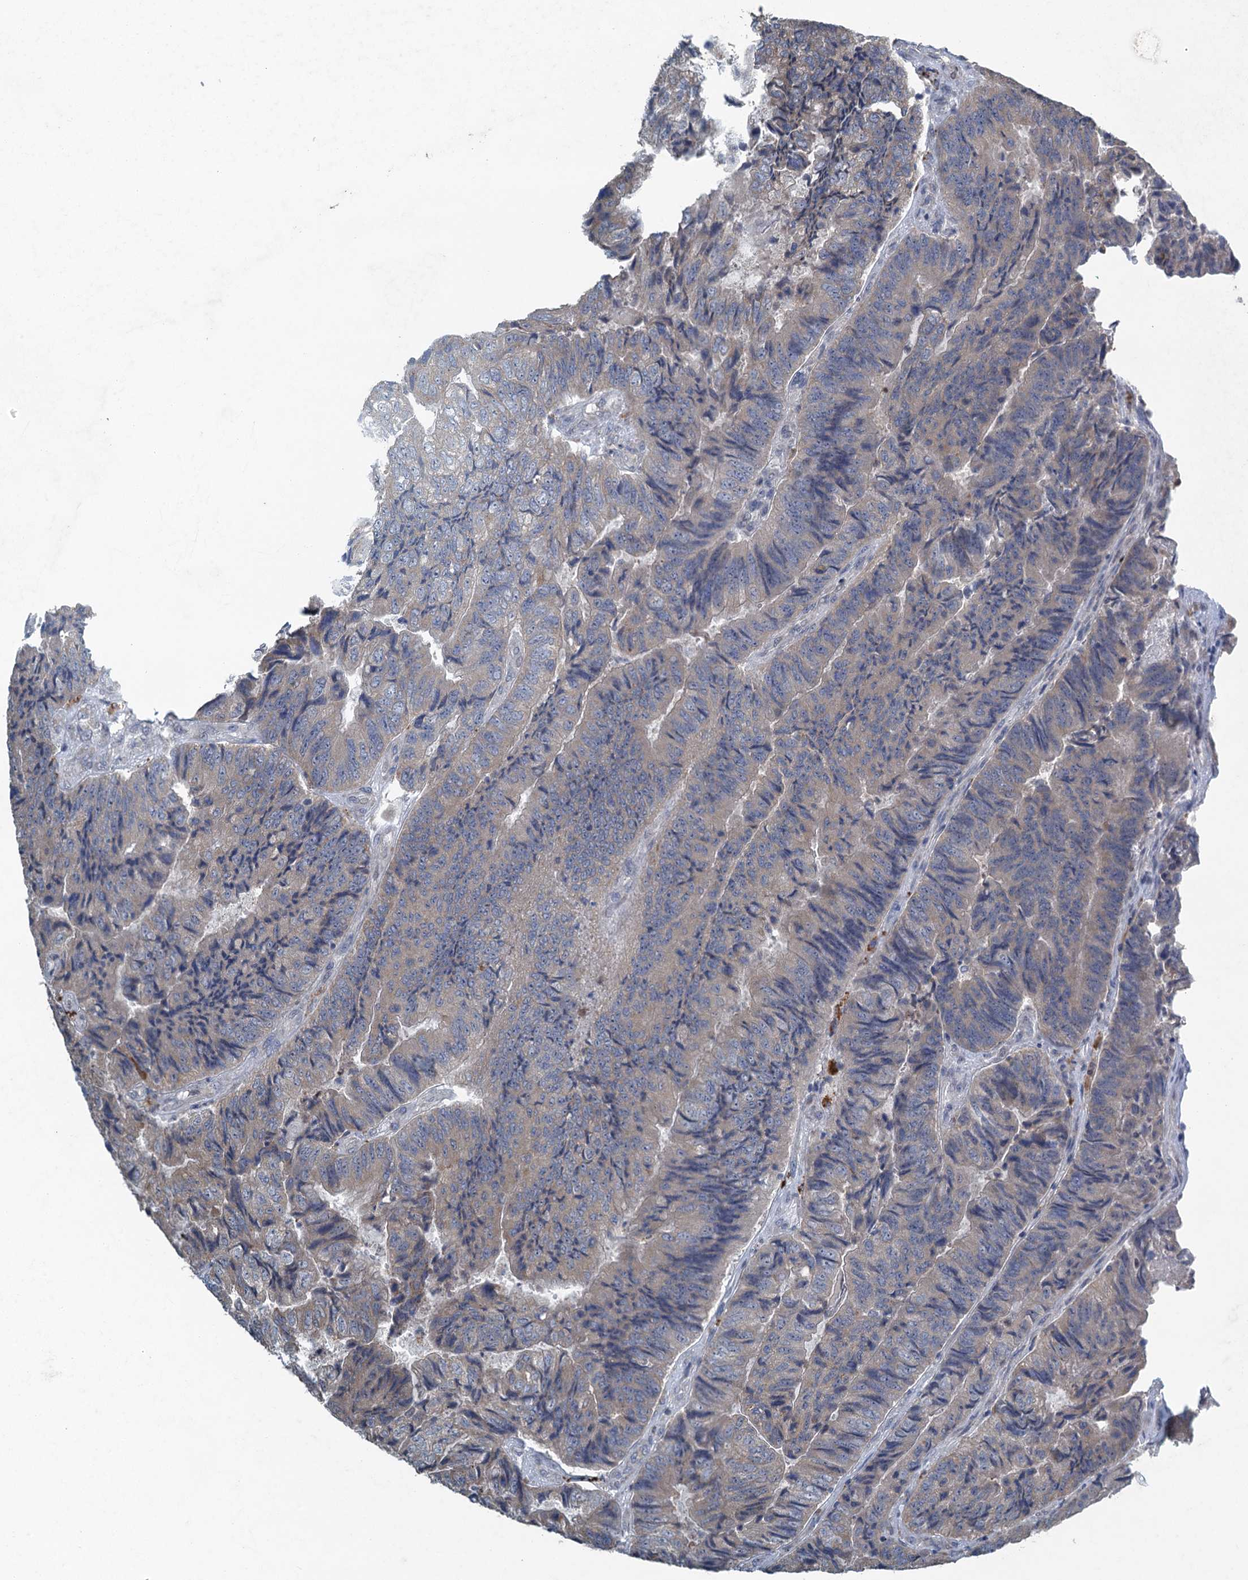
{"staining": {"intensity": "weak", "quantity": "<25%", "location": "cytoplasmic/membranous"}, "tissue": "colorectal cancer", "cell_type": "Tumor cells", "image_type": "cancer", "snomed": [{"axis": "morphology", "description": "Adenocarcinoma, NOS"}, {"axis": "topography", "description": "Colon"}], "caption": "There is no significant expression in tumor cells of adenocarcinoma (colorectal).", "gene": "TEX35", "patient": {"sex": "female", "age": 67}}